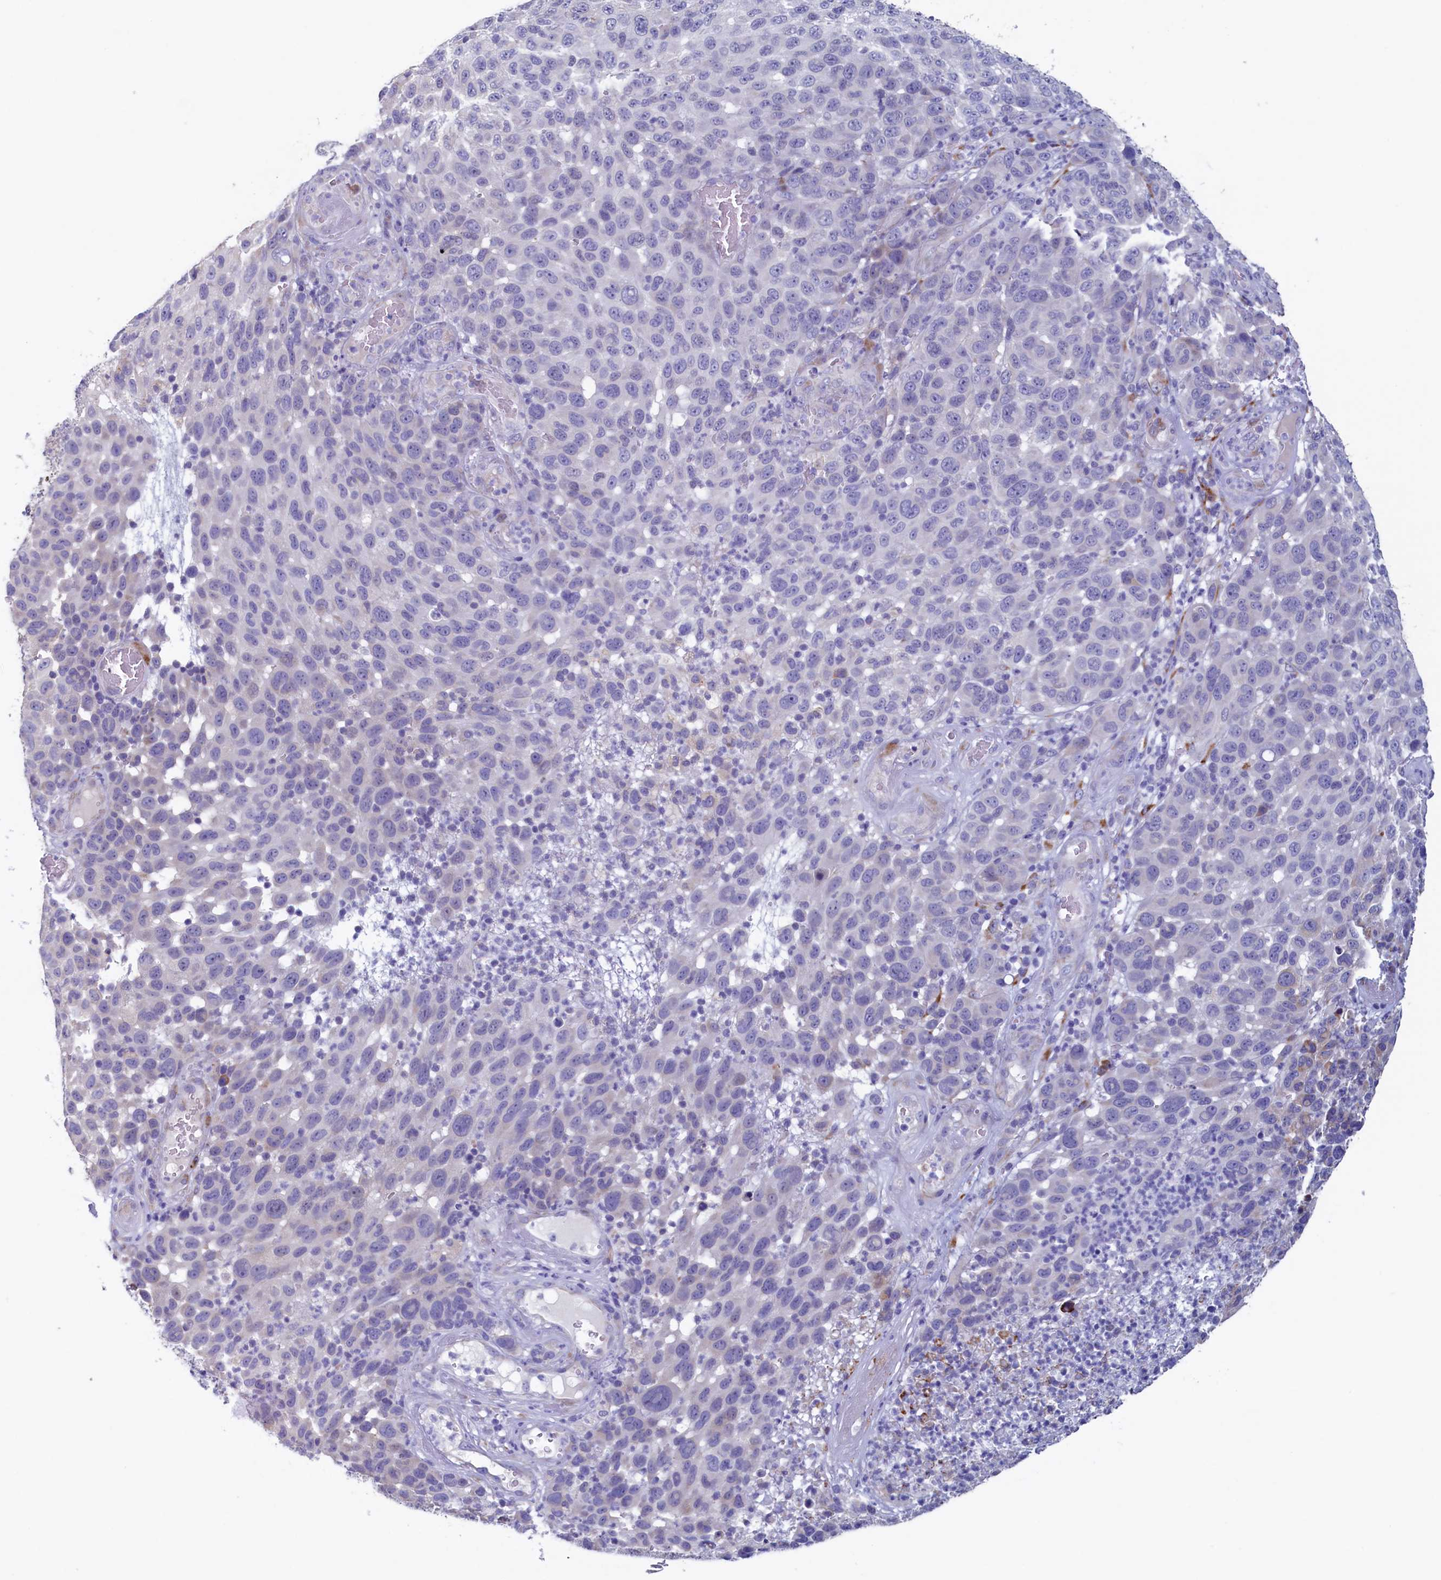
{"staining": {"intensity": "negative", "quantity": "none", "location": "none"}, "tissue": "melanoma", "cell_type": "Tumor cells", "image_type": "cancer", "snomed": [{"axis": "morphology", "description": "Malignant melanoma, NOS"}, {"axis": "topography", "description": "Skin"}], "caption": "Human malignant melanoma stained for a protein using IHC exhibits no positivity in tumor cells.", "gene": "CBLIF", "patient": {"sex": "male", "age": 49}}